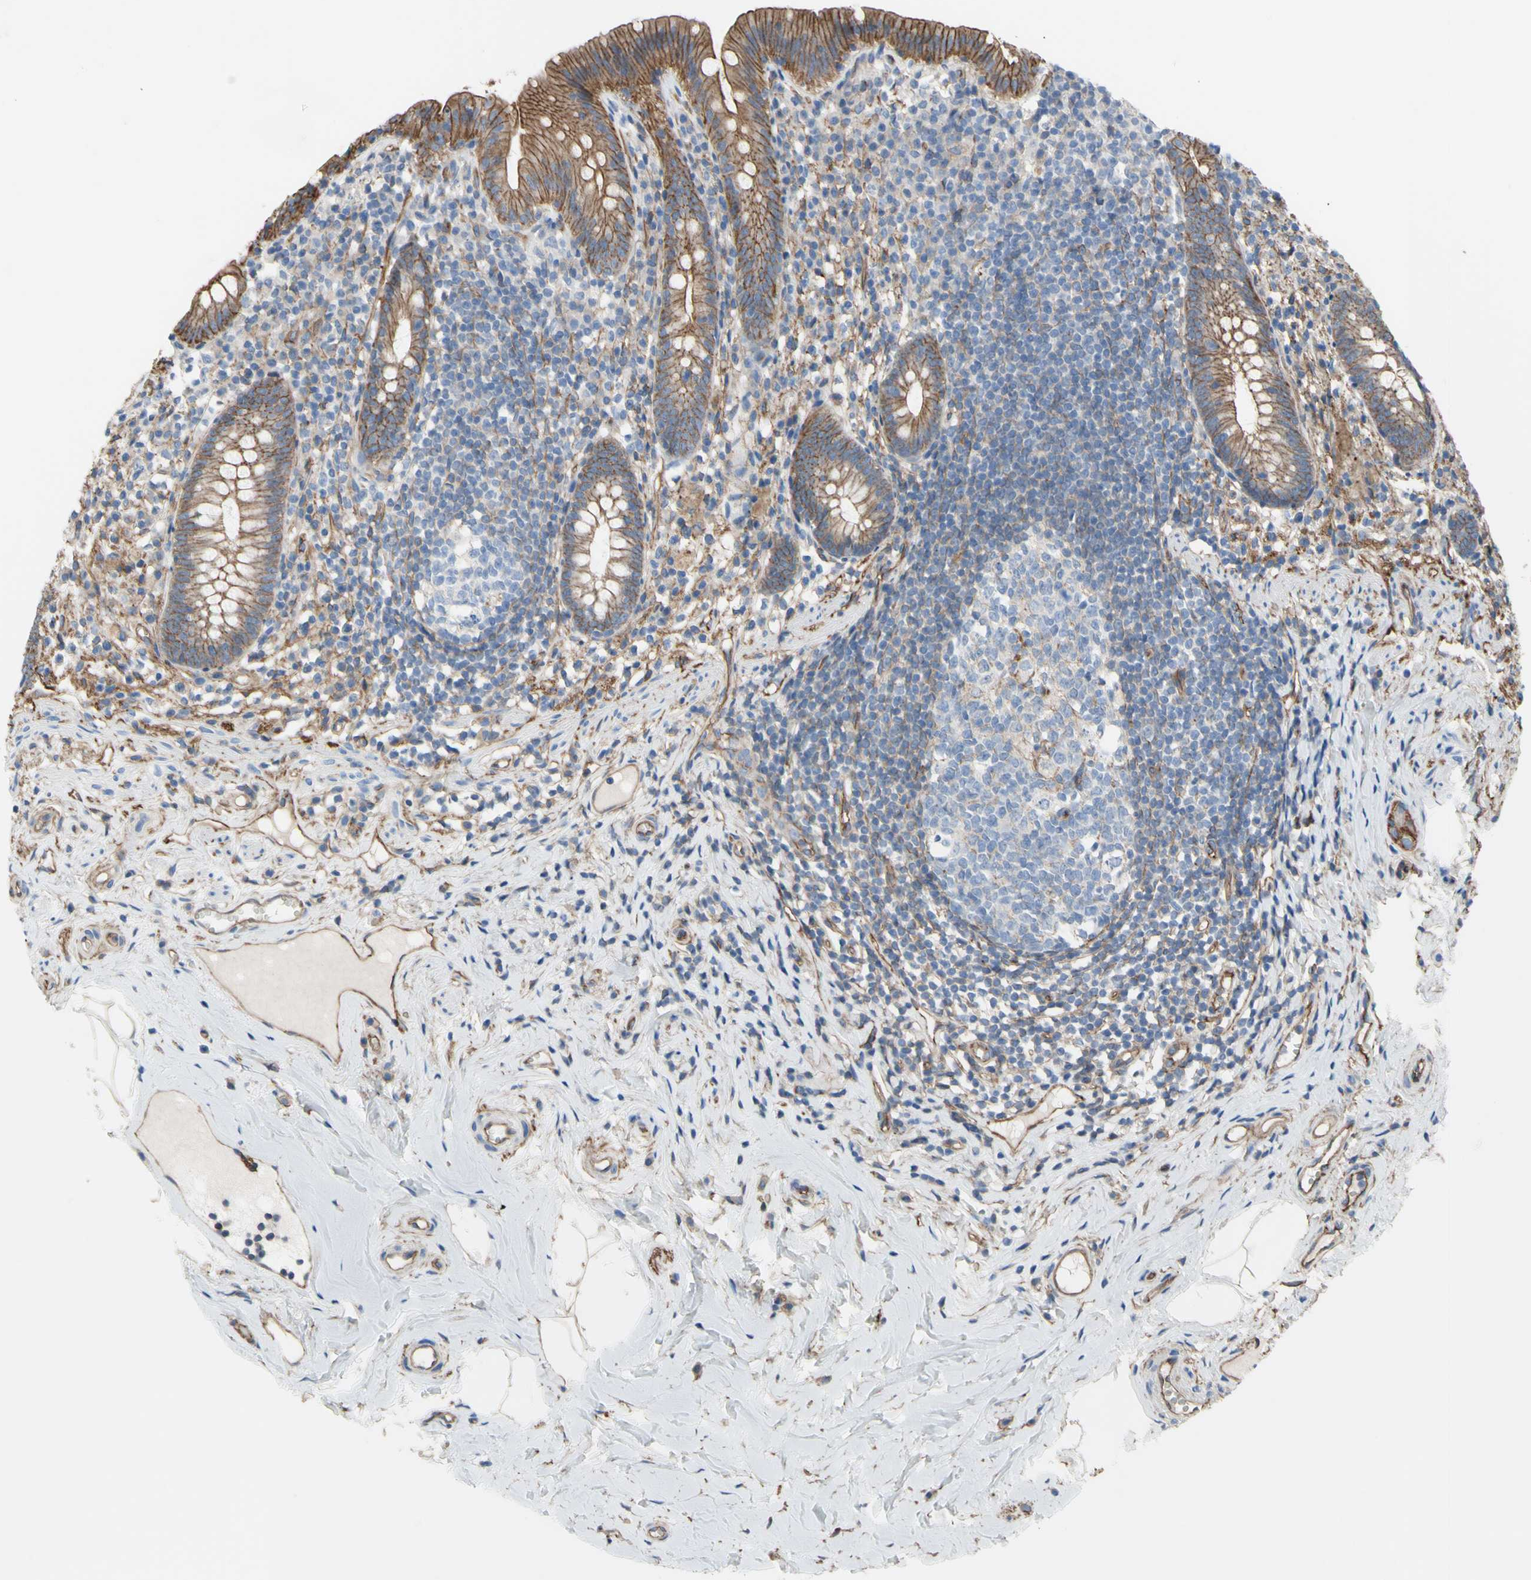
{"staining": {"intensity": "moderate", "quantity": ">75%", "location": "cytoplasmic/membranous"}, "tissue": "appendix", "cell_type": "Glandular cells", "image_type": "normal", "snomed": [{"axis": "morphology", "description": "Normal tissue, NOS"}, {"axis": "topography", "description": "Appendix"}], "caption": "Appendix stained with immunohistochemistry reveals moderate cytoplasmic/membranous positivity in approximately >75% of glandular cells. Using DAB (3,3'-diaminobenzidine) (brown) and hematoxylin (blue) stains, captured at high magnification using brightfield microscopy.", "gene": "TPBG", "patient": {"sex": "male", "age": 52}}